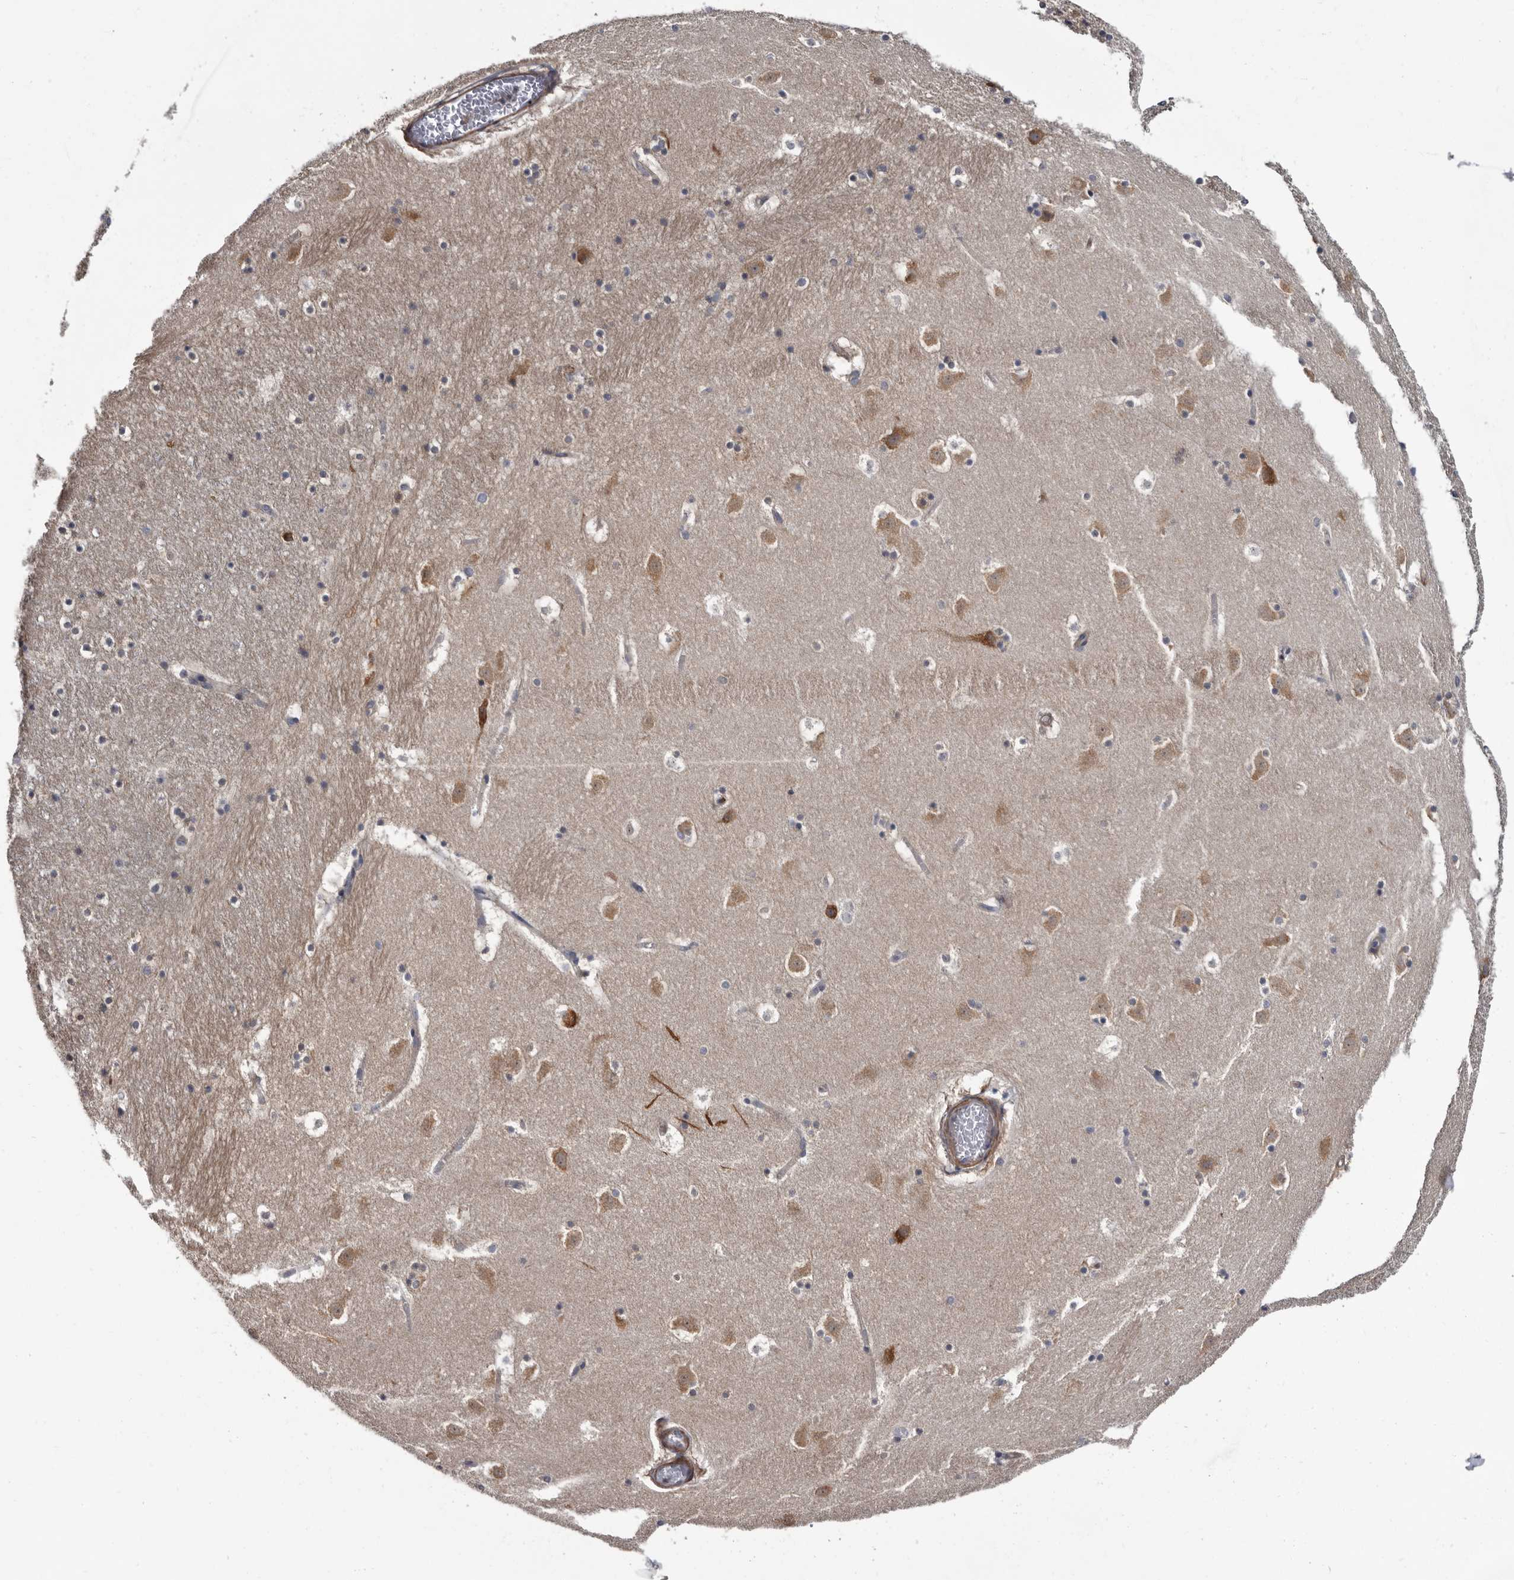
{"staining": {"intensity": "negative", "quantity": "none", "location": "none"}, "tissue": "caudate", "cell_type": "Glial cells", "image_type": "normal", "snomed": [{"axis": "morphology", "description": "Normal tissue, NOS"}, {"axis": "topography", "description": "Lateral ventricle wall"}], "caption": "This image is of normal caudate stained with IHC to label a protein in brown with the nuclei are counter-stained blue. There is no staining in glial cells.", "gene": "IARS1", "patient": {"sex": "male", "age": 45}}